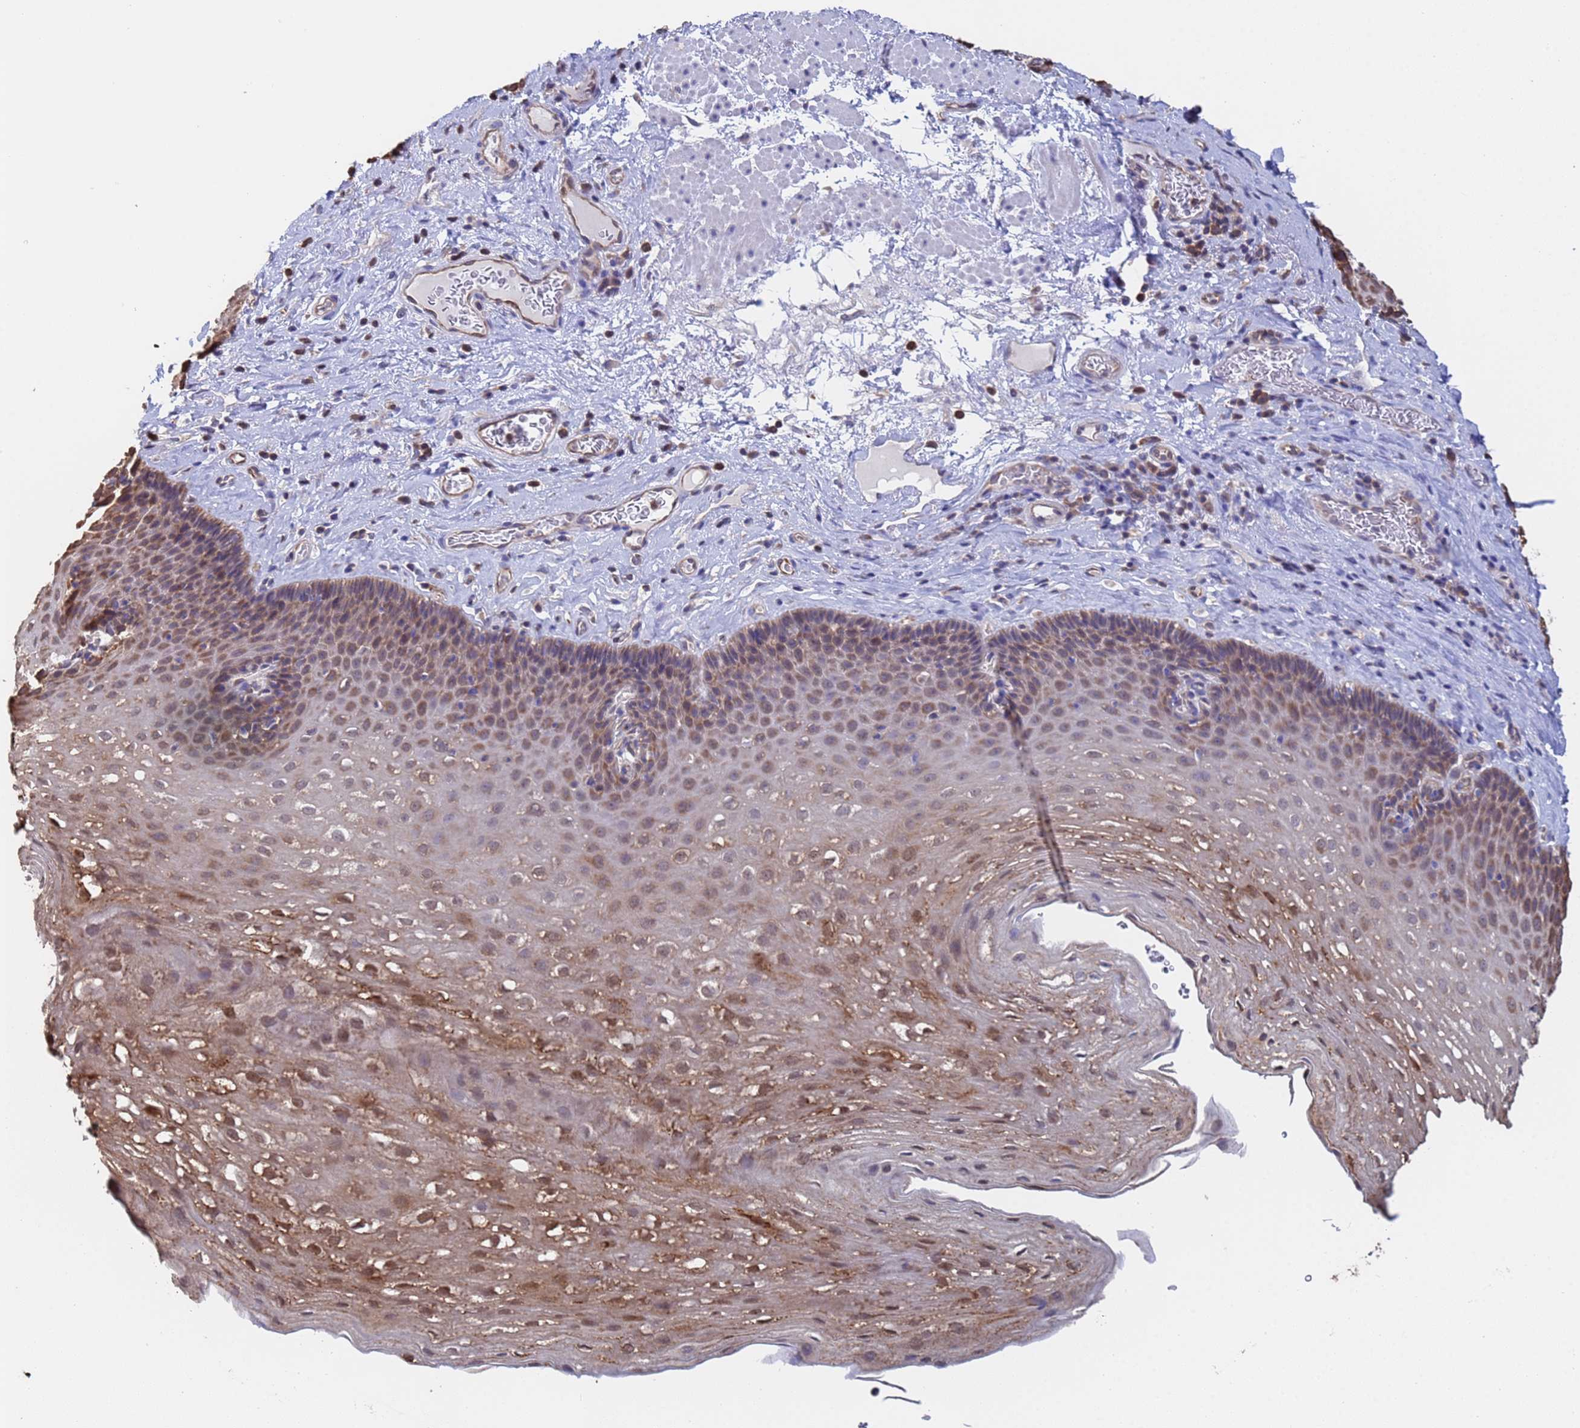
{"staining": {"intensity": "moderate", "quantity": ">75%", "location": "cytoplasmic/membranous"}, "tissue": "esophagus", "cell_type": "Squamous epithelial cells", "image_type": "normal", "snomed": [{"axis": "morphology", "description": "Normal tissue, NOS"}, {"axis": "topography", "description": "Esophagus"}], "caption": "Immunohistochemistry image of benign esophagus: human esophagus stained using immunohistochemistry displays medium levels of moderate protein expression localized specifically in the cytoplasmic/membranous of squamous epithelial cells, appearing as a cytoplasmic/membranous brown color.", "gene": "FAM25A", "patient": {"sex": "female", "age": 66}}